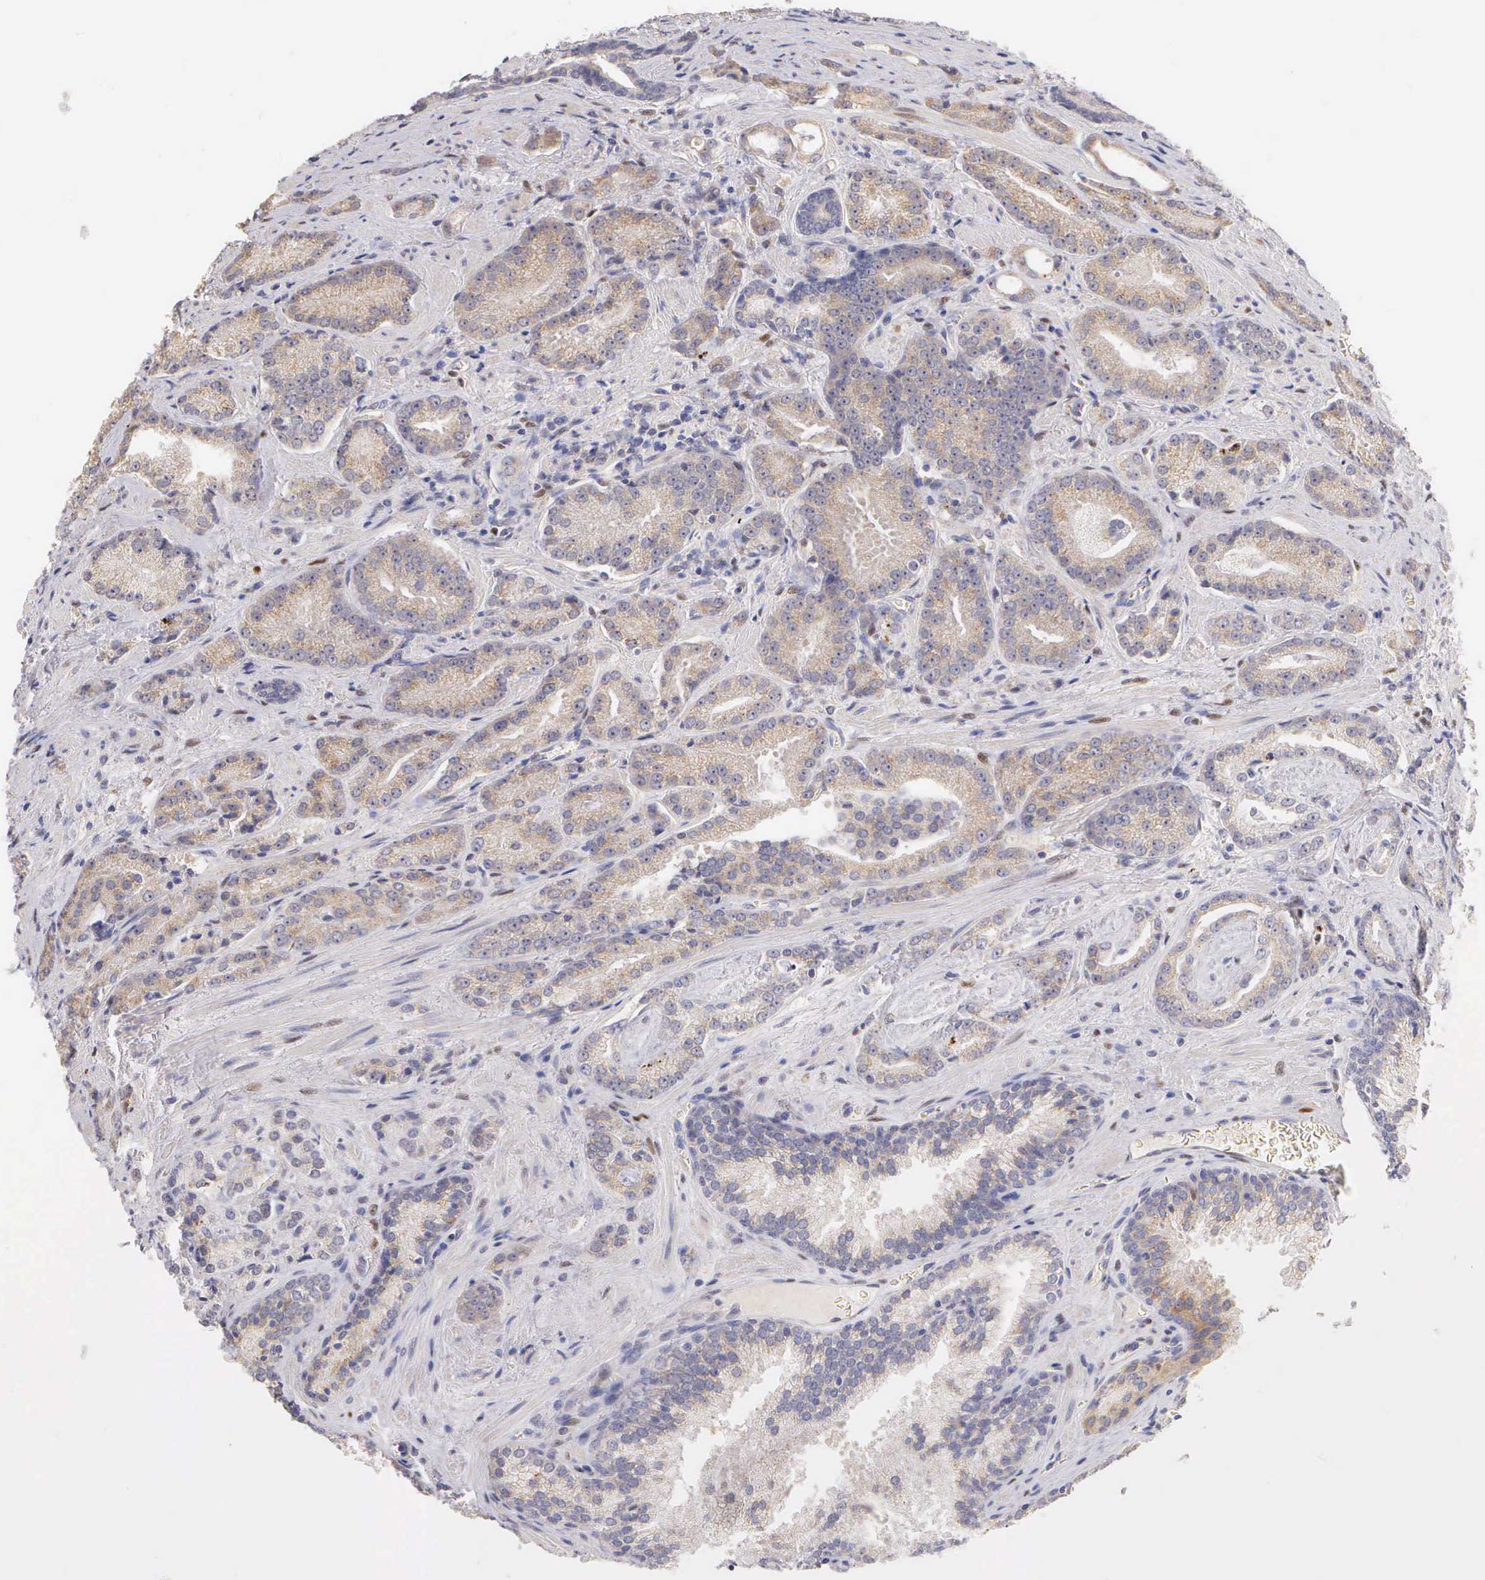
{"staining": {"intensity": "weak", "quantity": ">75%", "location": "cytoplasmic/membranous"}, "tissue": "prostate cancer", "cell_type": "Tumor cells", "image_type": "cancer", "snomed": [{"axis": "morphology", "description": "Adenocarcinoma, Medium grade"}, {"axis": "topography", "description": "Prostate"}], "caption": "Tumor cells display weak cytoplasmic/membranous positivity in about >75% of cells in medium-grade adenocarcinoma (prostate).", "gene": "ESR1", "patient": {"sex": "male", "age": 68}}